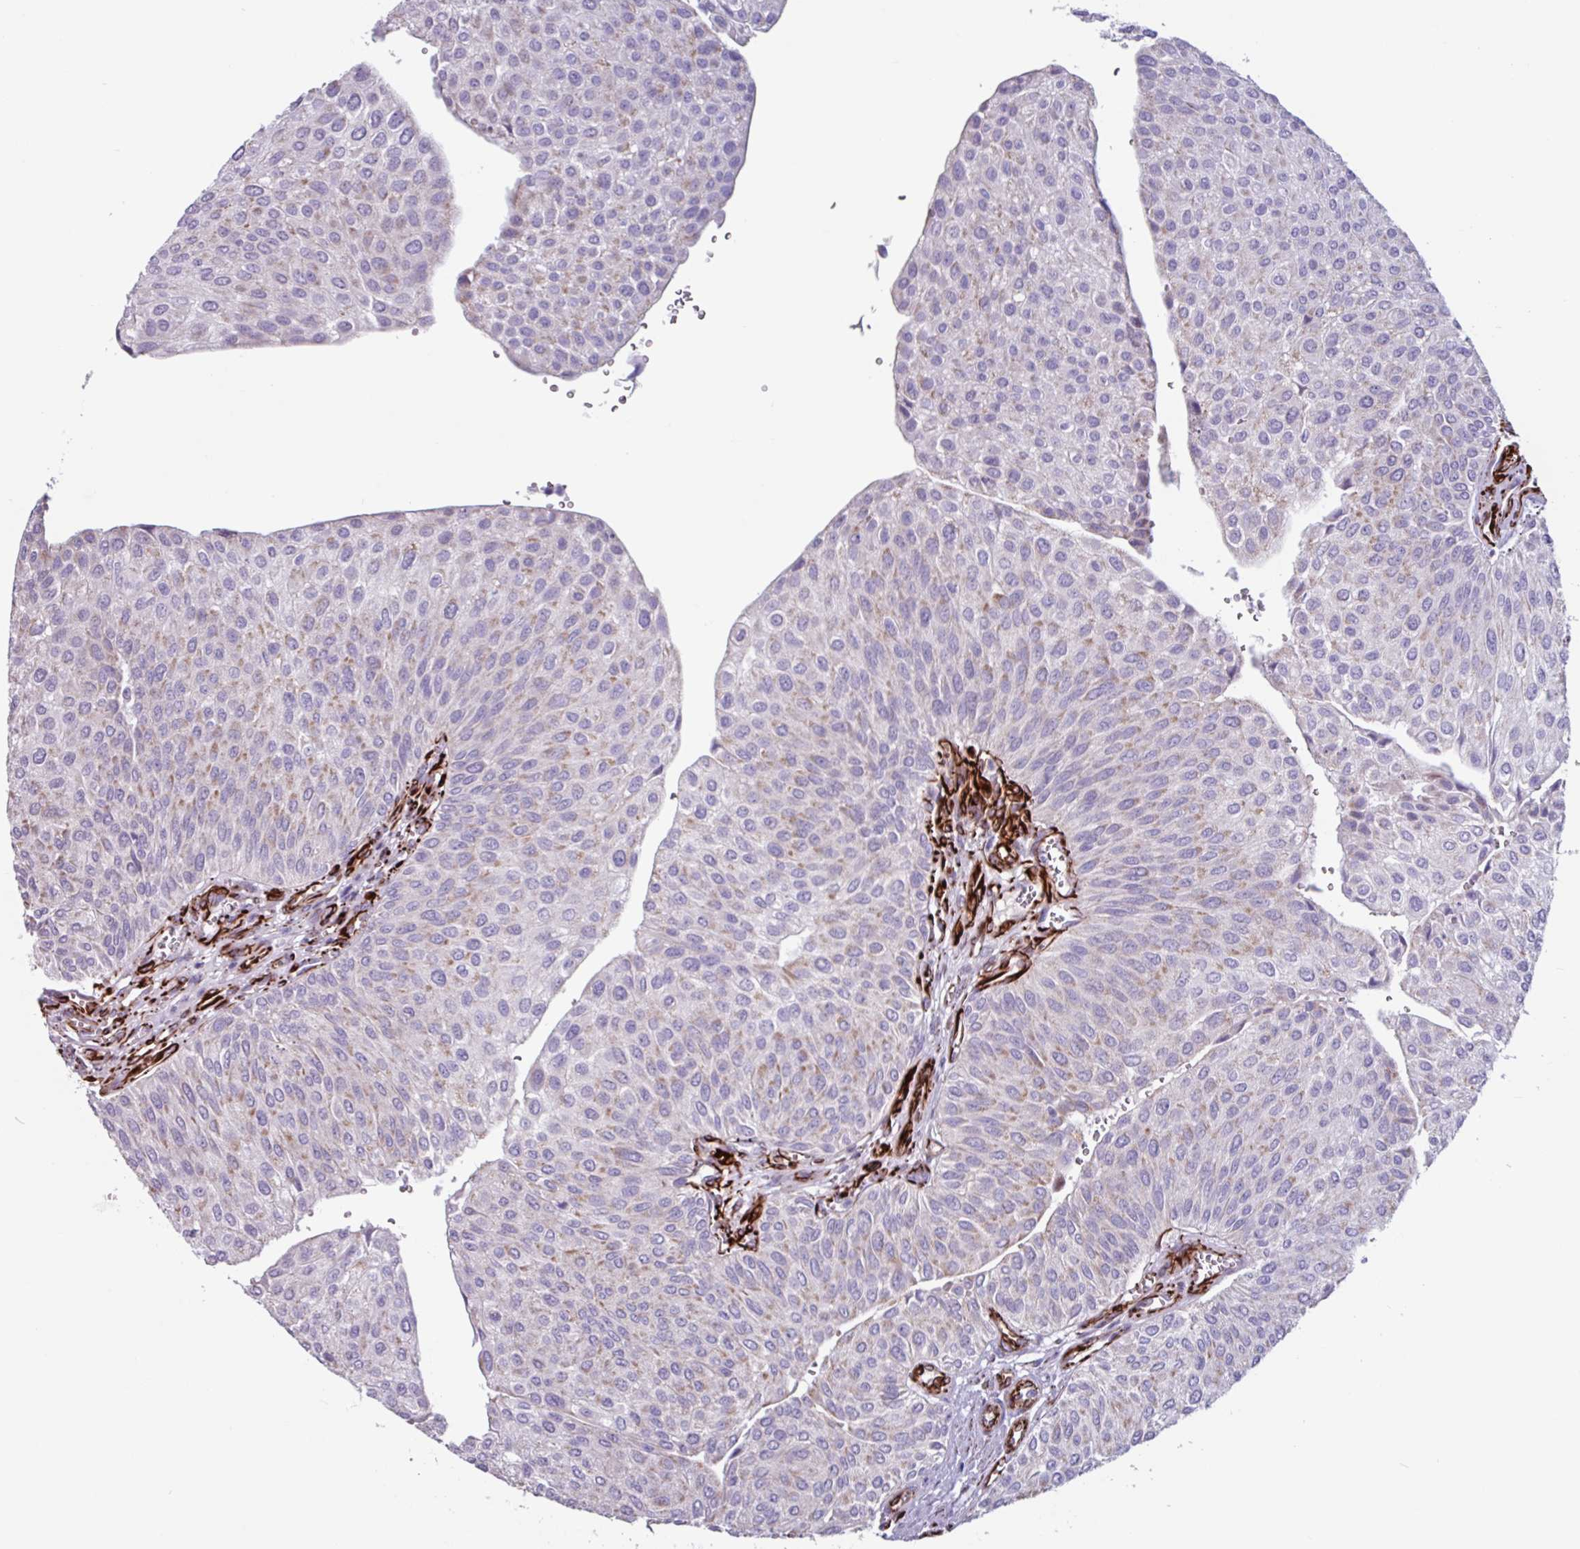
{"staining": {"intensity": "weak", "quantity": "<25%", "location": "cytoplasmic/membranous"}, "tissue": "urothelial cancer", "cell_type": "Tumor cells", "image_type": "cancer", "snomed": [{"axis": "morphology", "description": "Urothelial carcinoma, NOS"}, {"axis": "topography", "description": "Urinary bladder"}], "caption": "An IHC photomicrograph of urothelial cancer is shown. There is no staining in tumor cells of urothelial cancer. Brightfield microscopy of immunohistochemistry (IHC) stained with DAB (3,3'-diaminobenzidine) (brown) and hematoxylin (blue), captured at high magnification.", "gene": "BTD", "patient": {"sex": "male", "age": 67}}